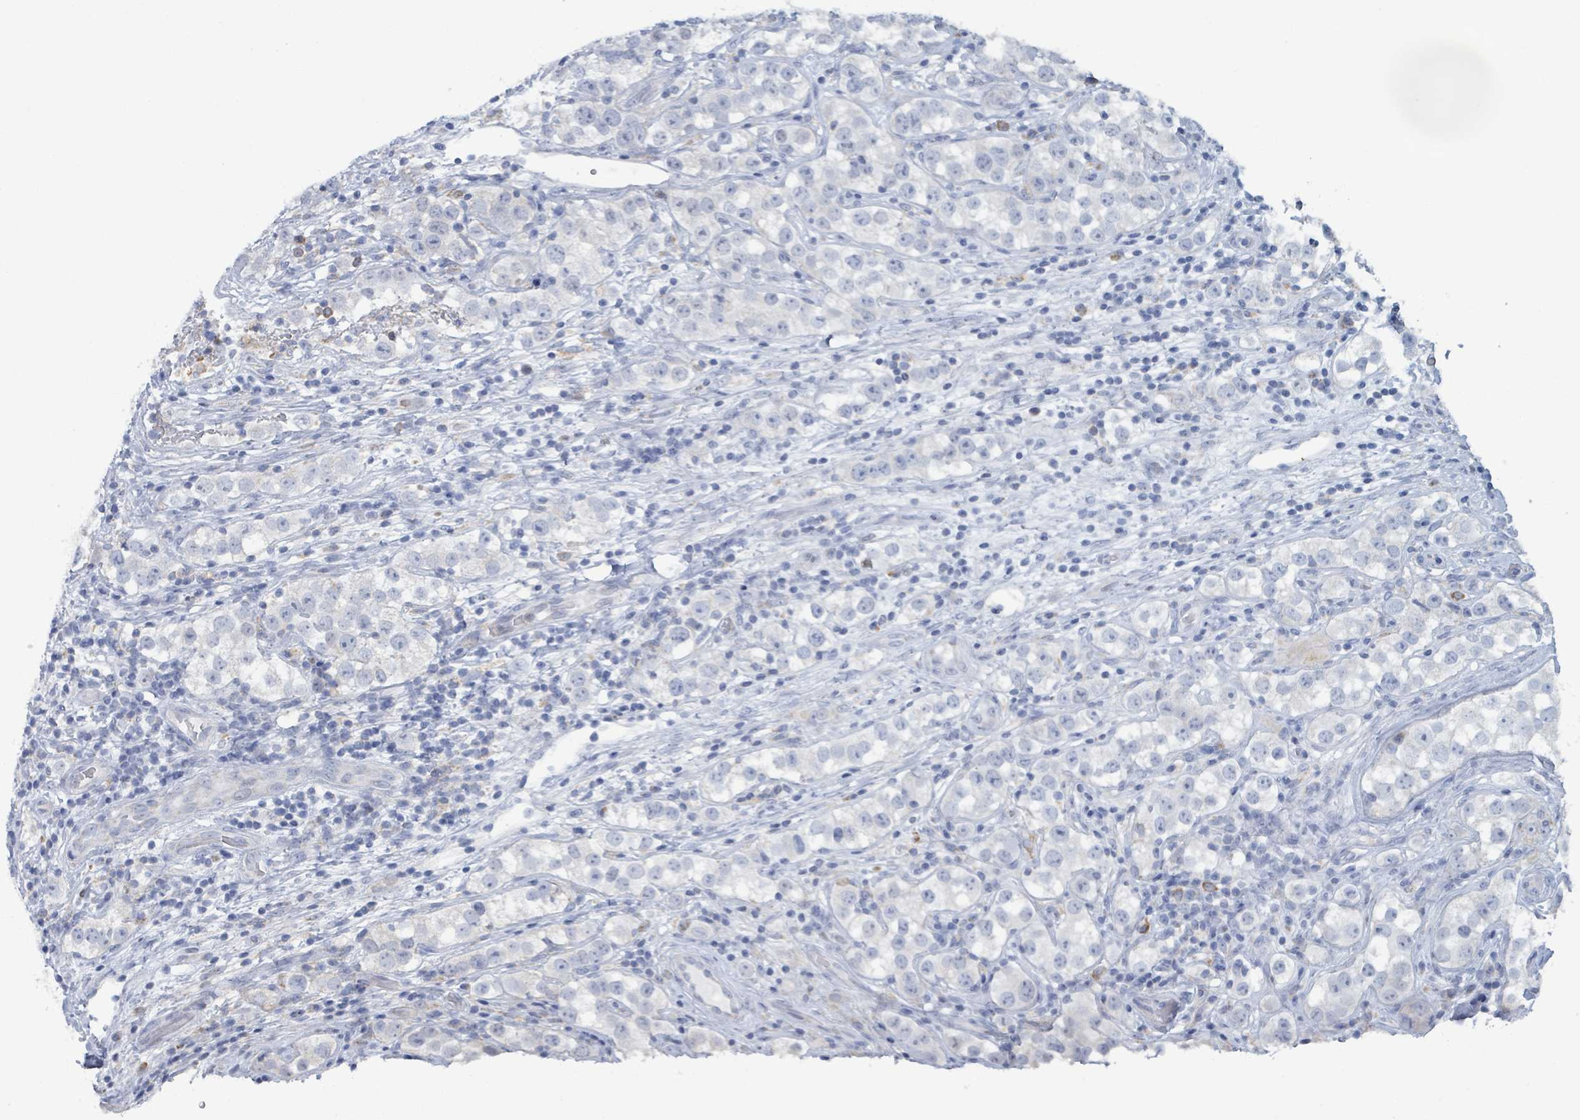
{"staining": {"intensity": "negative", "quantity": "none", "location": "none"}, "tissue": "testis cancer", "cell_type": "Tumor cells", "image_type": "cancer", "snomed": [{"axis": "morphology", "description": "Seminoma, NOS"}, {"axis": "topography", "description": "Testis"}], "caption": "Testis cancer (seminoma) was stained to show a protein in brown. There is no significant expression in tumor cells.", "gene": "AKR1C4", "patient": {"sex": "male", "age": 28}}